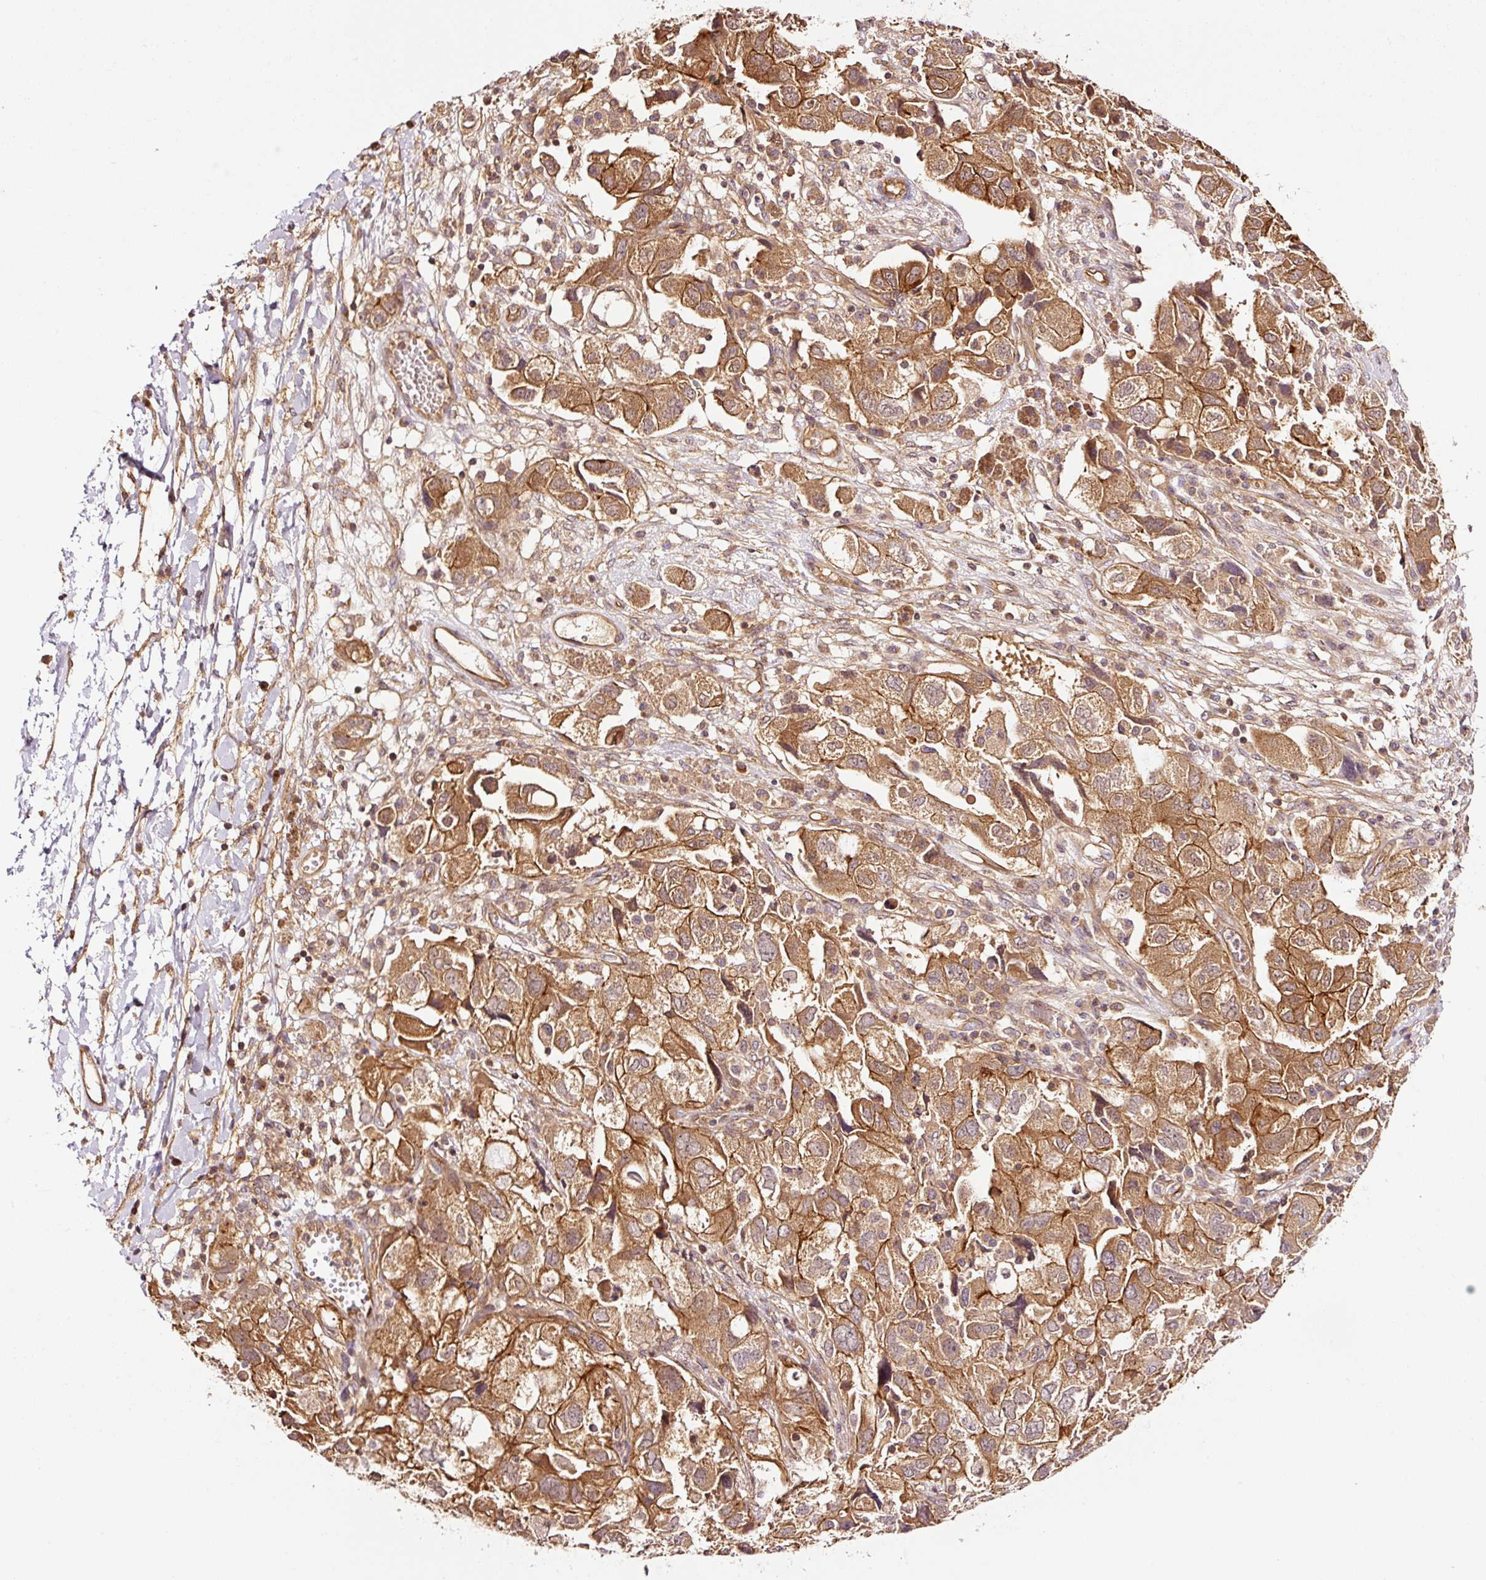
{"staining": {"intensity": "moderate", "quantity": ">75%", "location": "cytoplasmic/membranous"}, "tissue": "ovarian cancer", "cell_type": "Tumor cells", "image_type": "cancer", "snomed": [{"axis": "morphology", "description": "Carcinoma, NOS"}, {"axis": "morphology", "description": "Cystadenocarcinoma, serous, NOS"}, {"axis": "topography", "description": "Ovary"}], "caption": "Immunohistochemical staining of ovarian cancer demonstrates medium levels of moderate cytoplasmic/membranous protein expression in approximately >75% of tumor cells.", "gene": "METAP1", "patient": {"sex": "female", "age": 69}}